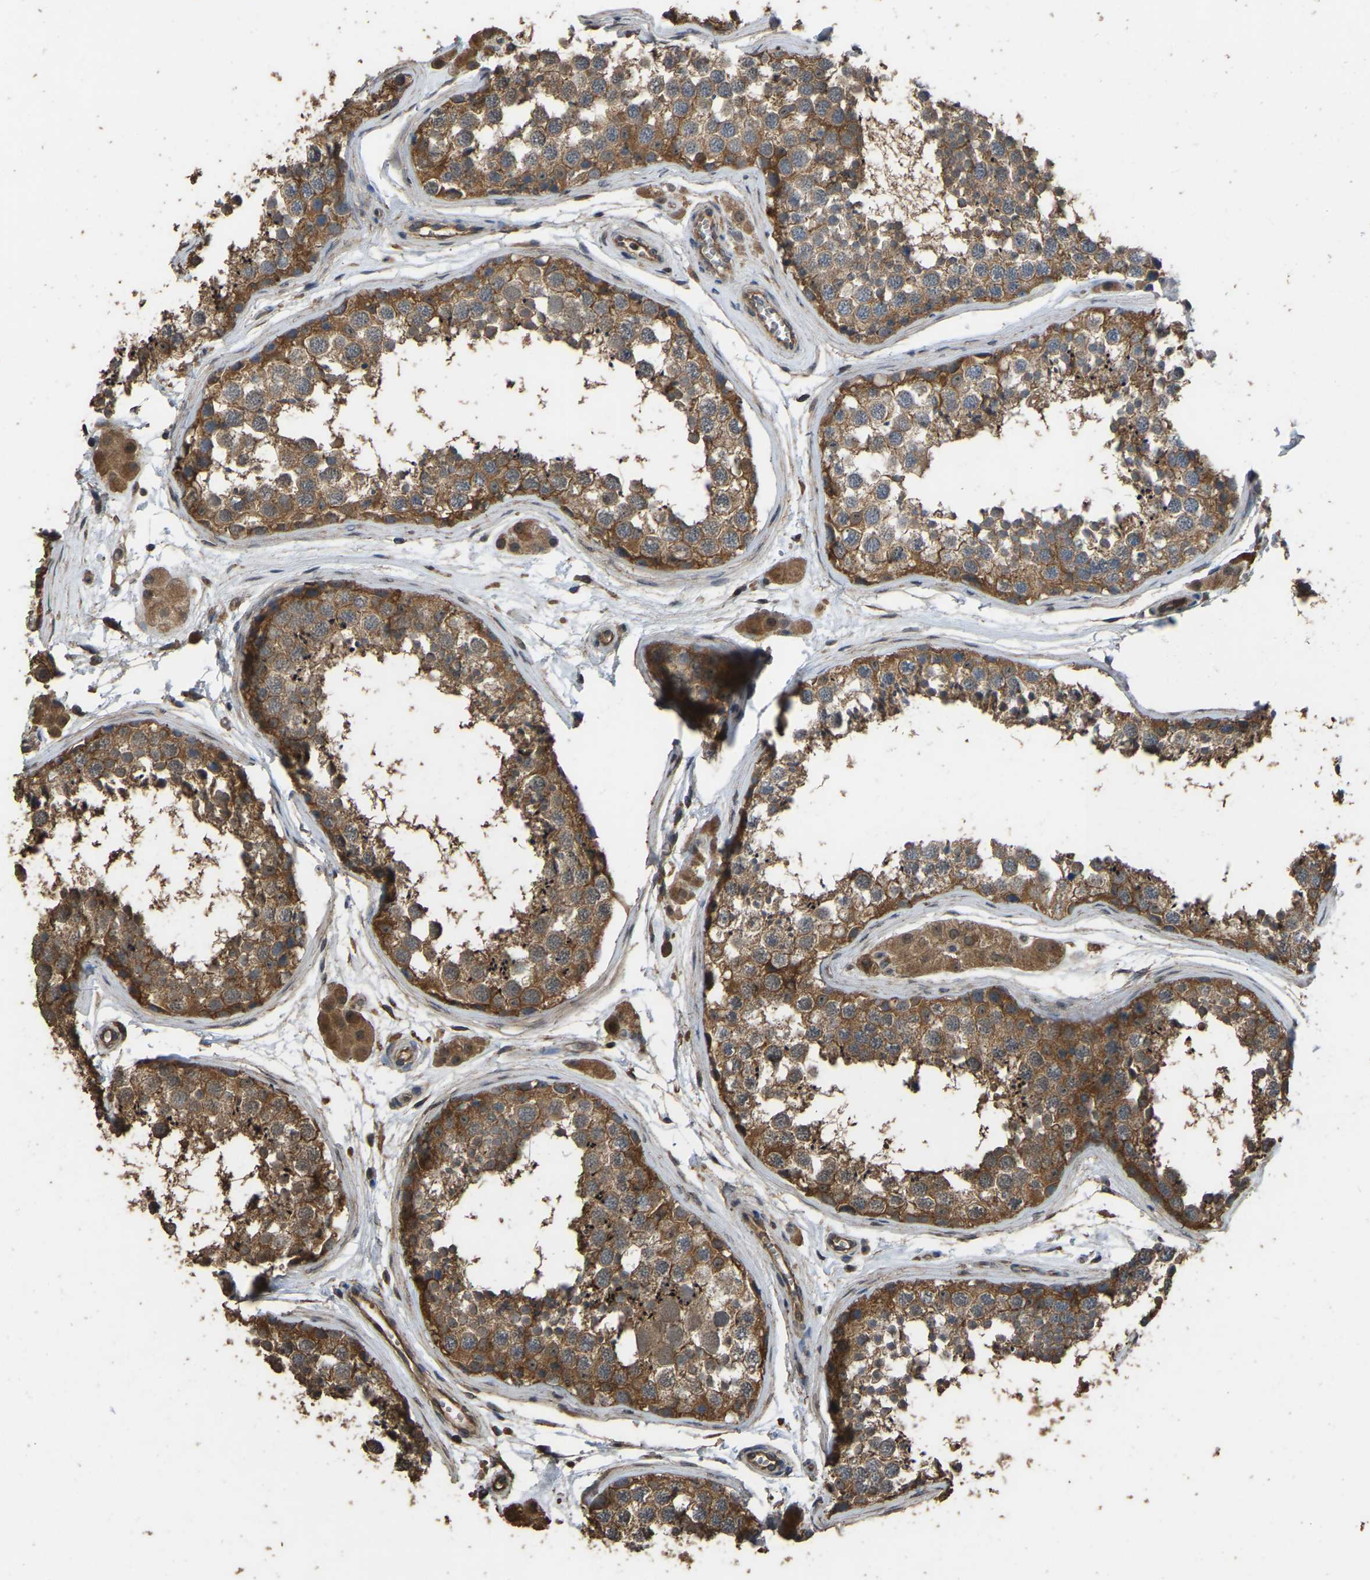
{"staining": {"intensity": "moderate", "quantity": ">75%", "location": "cytoplasmic/membranous"}, "tissue": "testis", "cell_type": "Cells in seminiferous ducts", "image_type": "normal", "snomed": [{"axis": "morphology", "description": "Normal tissue, NOS"}, {"axis": "topography", "description": "Testis"}], "caption": "Testis stained for a protein displays moderate cytoplasmic/membranous positivity in cells in seminiferous ducts. The staining was performed using DAB to visualize the protein expression in brown, while the nuclei were stained in blue with hematoxylin (Magnification: 20x).", "gene": "FHIT", "patient": {"sex": "male", "age": 56}}